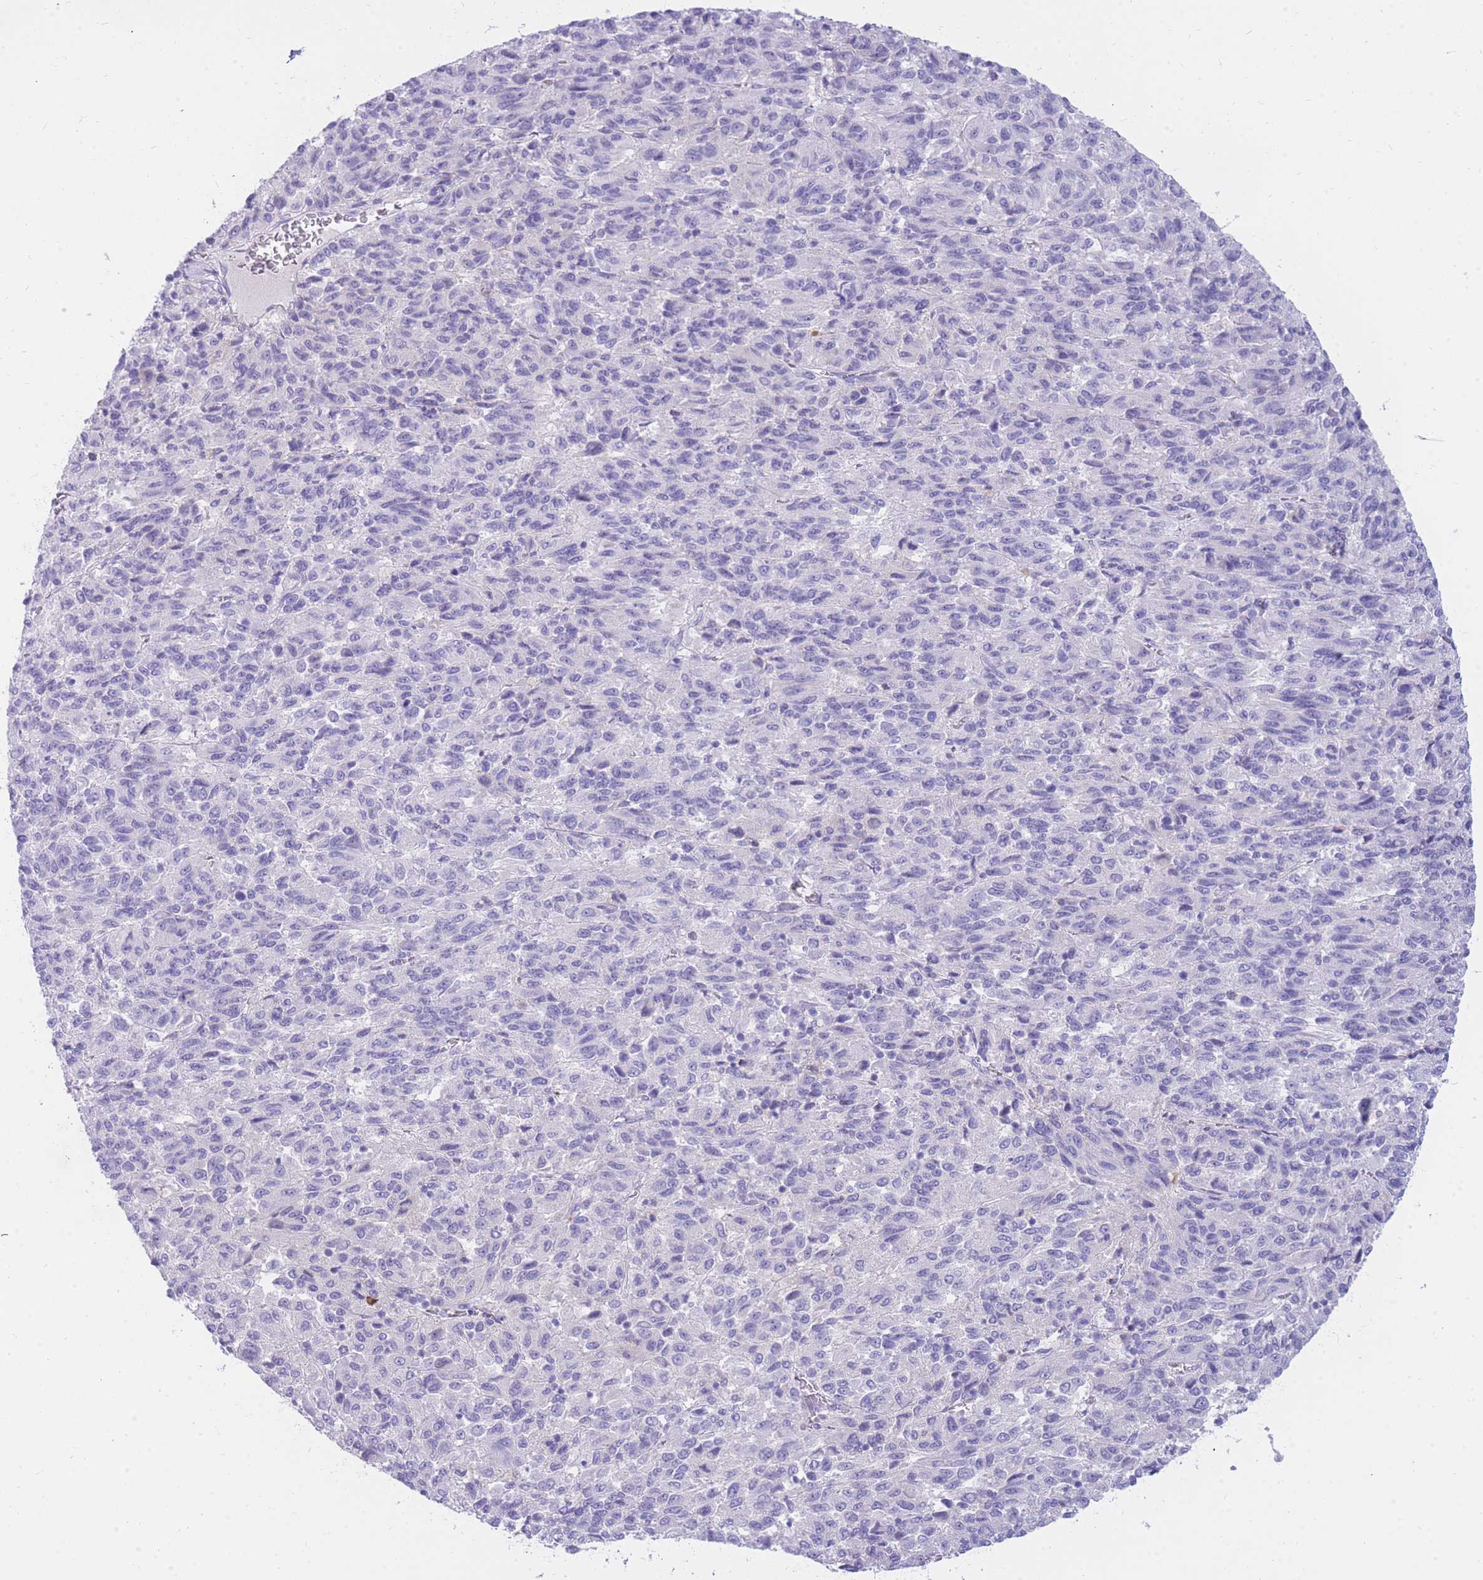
{"staining": {"intensity": "negative", "quantity": "none", "location": "none"}, "tissue": "melanoma", "cell_type": "Tumor cells", "image_type": "cancer", "snomed": [{"axis": "morphology", "description": "Malignant melanoma, Metastatic site"}, {"axis": "topography", "description": "Lung"}], "caption": "Melanoma was stained to show a protein in brown. There is no significant positivity in tumor cells. The staining was performed using DAB (3,3'-diaminobenzidine) to visualize the protein expression in brown, while the nuclei were stained in blue with hematoxylin (Magnification: 20x).", "gene": "NKX1-2", "patient": {"sex": "male", "age": 64}}